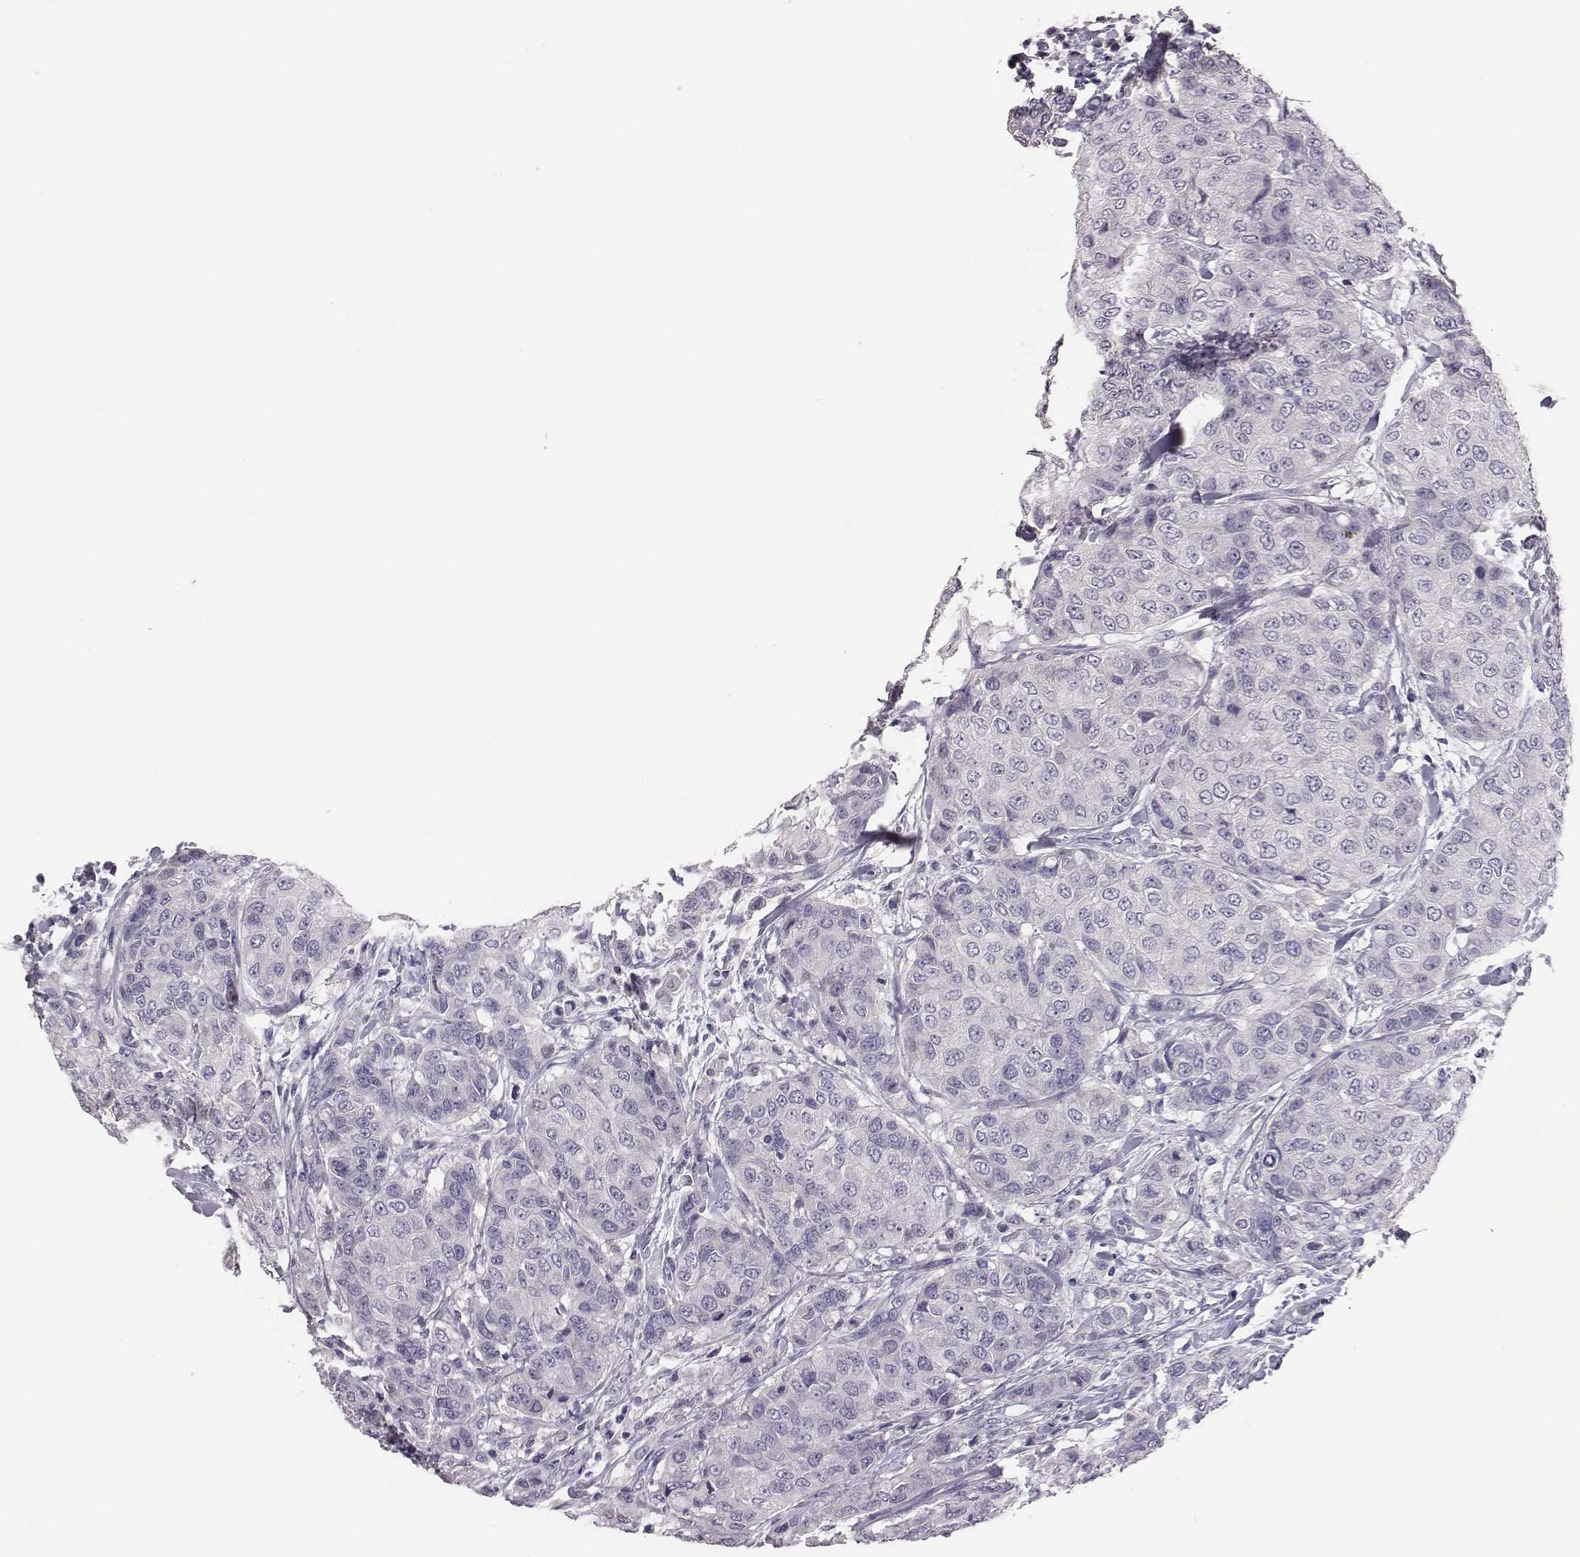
{"staining": {"intensity": "negative", "quantity": "none", "location": "none"}, "tissue": "breast cancer", "cell_type": "Tumor cells", "image_type": "cancer", "snomed": [{"axis": "morphology", "description": "Duct carcinoma"}, {"axis": "topography", "description": "Breast"}], "caption": "This is an immunohistochemistry (IHC) photomicrograph of human infiltrating ductal carcinoma (breast). There is no expression in tumor cells.", "gene": "EN1", "patient": {"sex": "female", "age": 27}}